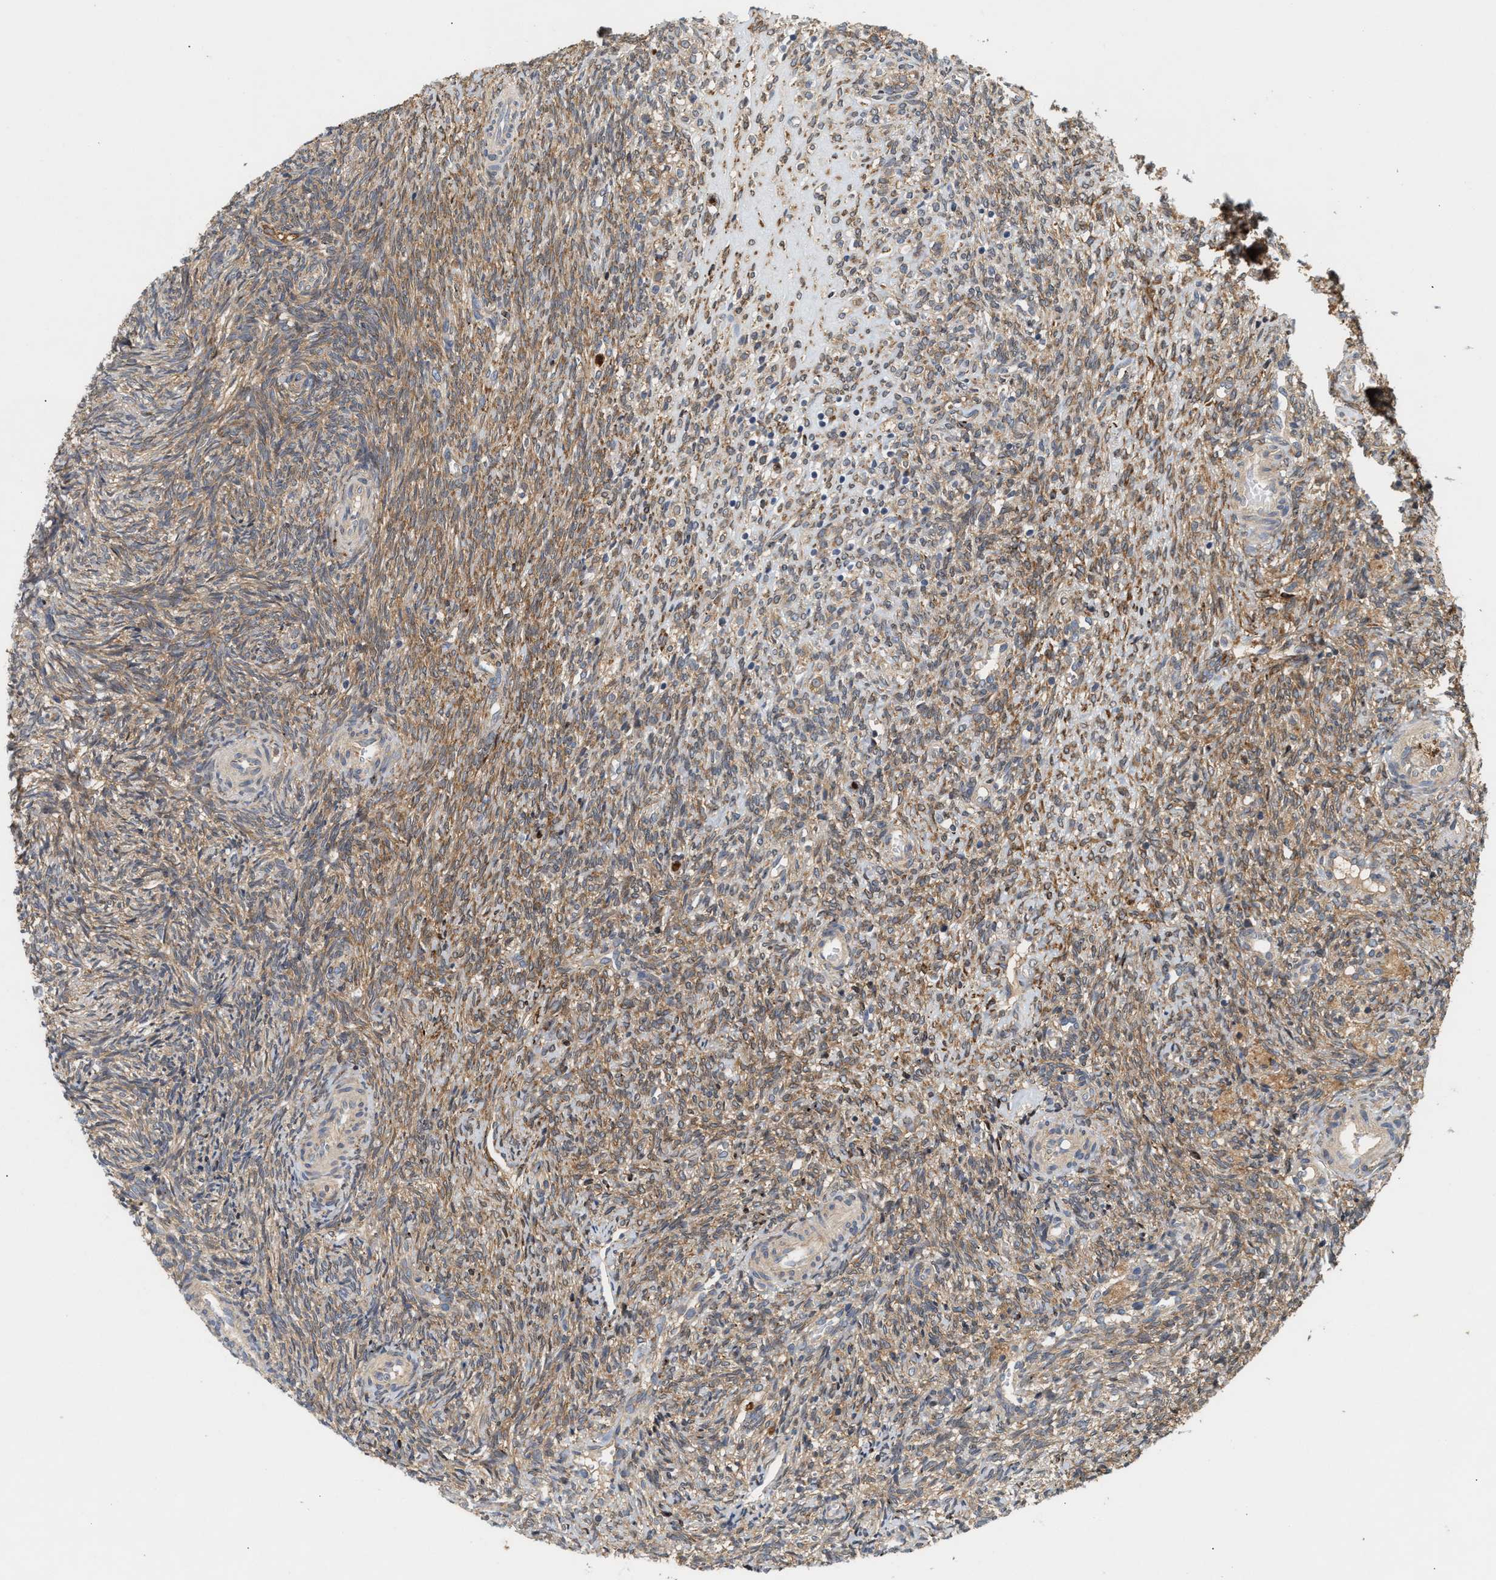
{"staining": {"intensity": "moderate", "quantity": ">75%", "location": "cytoplasmic/membranous,nuclear"}, "tissue": "ovary", "cell_type": "Follicle cells", "image_type": "normal", "snomed": [{"axis": "morphology", "description": "Normal tissue, NOS"}, {"axis": "topography", "description": "Ovary"}], "caption": "Ovary stained with a brown dye displays moderate cytoplasmic/membranous,nuclear positive positivity in approximately >75% of follicle cells.", "gene": "PLCD1", "patient": {"sex": "female", "age": 41}}